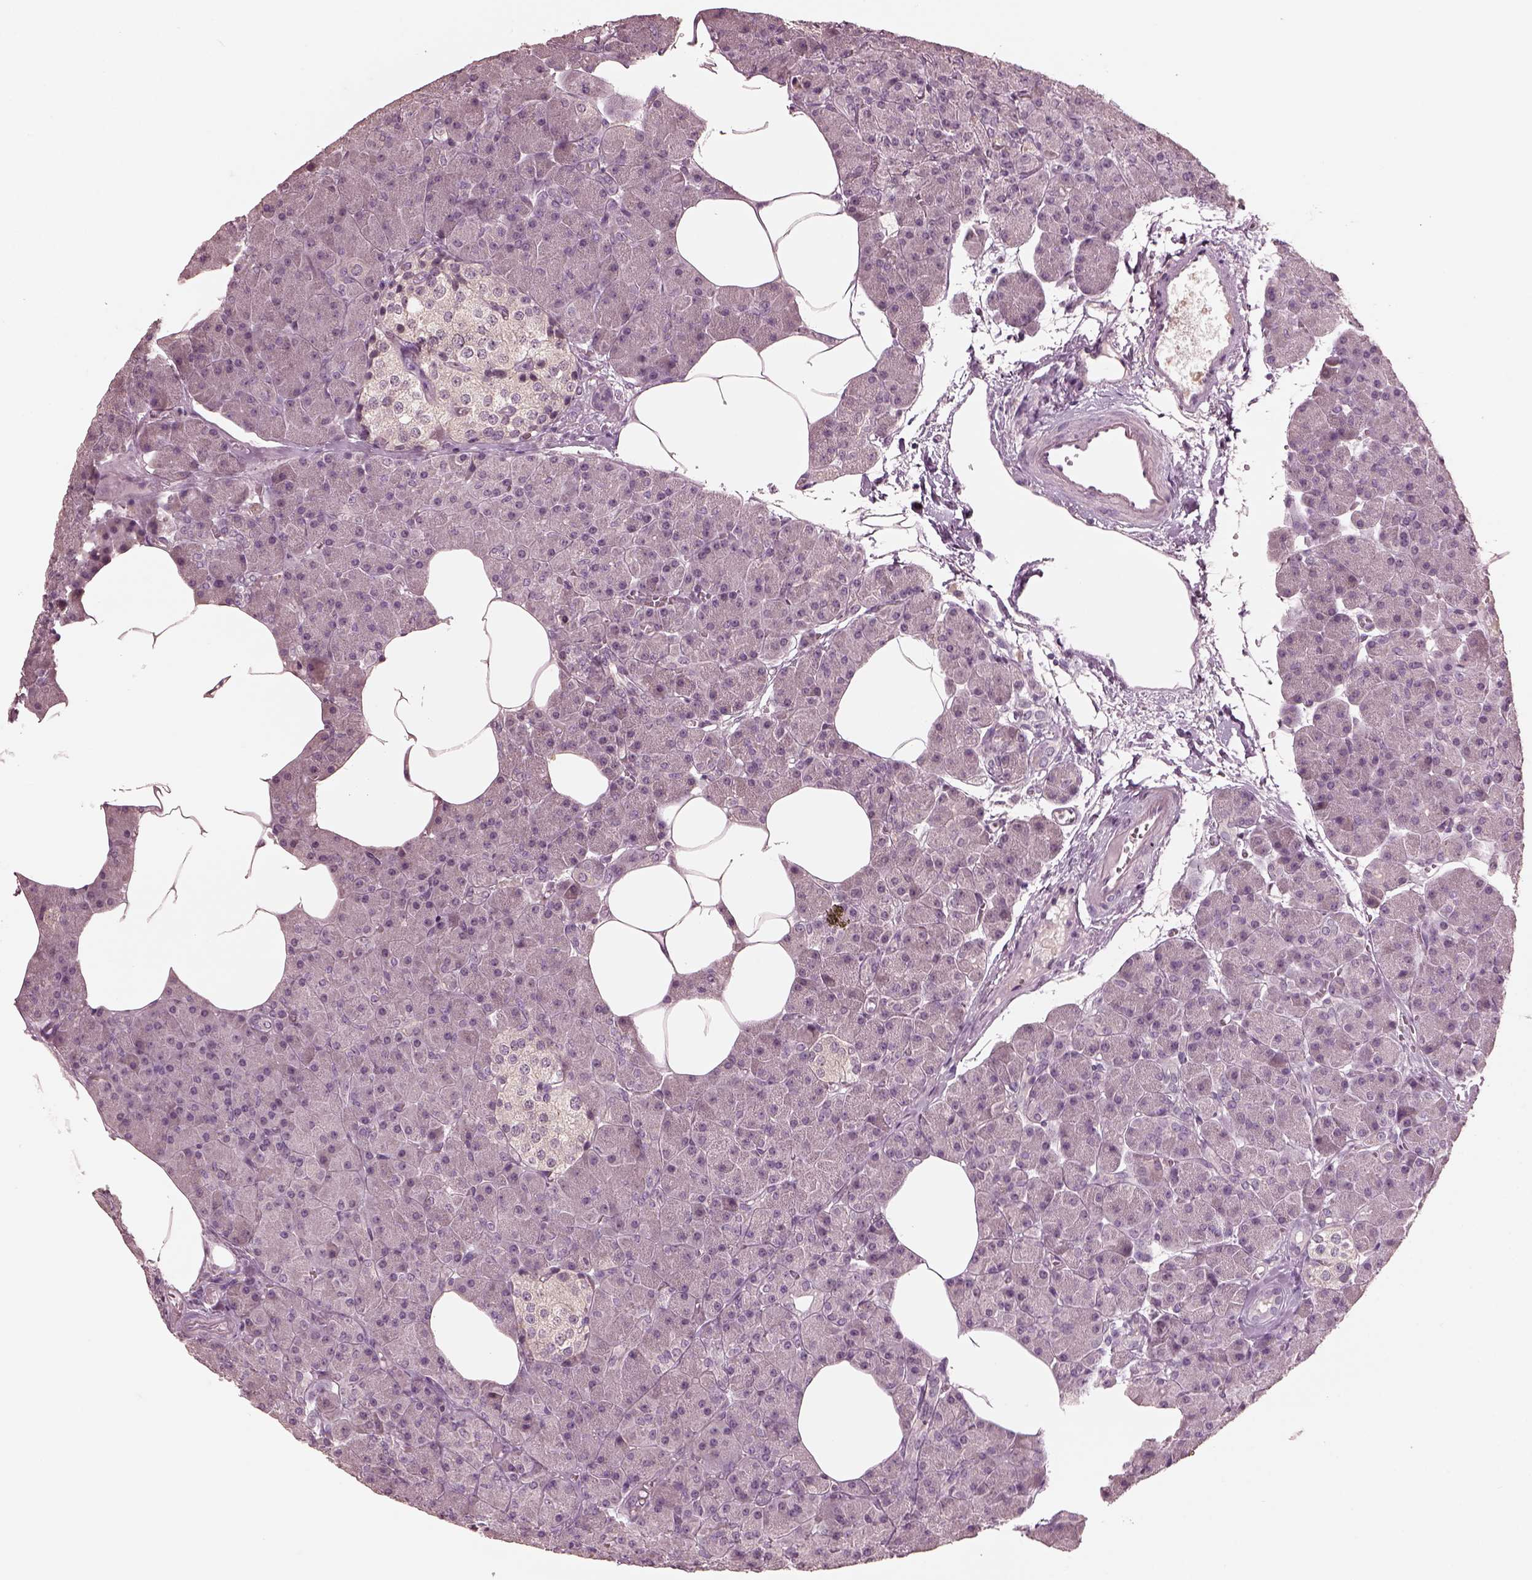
{"staining": {"intensity": "negative", "quantity": "none", "location": "none"}, "tissue": "pancreas", "cell_type": "Exocrine glandular cells", "image_type": "normal", "snomed": [{"axis": "morphology", "description": "Normal tissue, NOS"}, {"axis": "topography", "description": "Pancreas"}], "caption": "Micrograph shows no protein staining in exocrine glandular cells of benign pancreas.", "gene": "RGS7", "patient": {"sex": "female", "age": 45}}